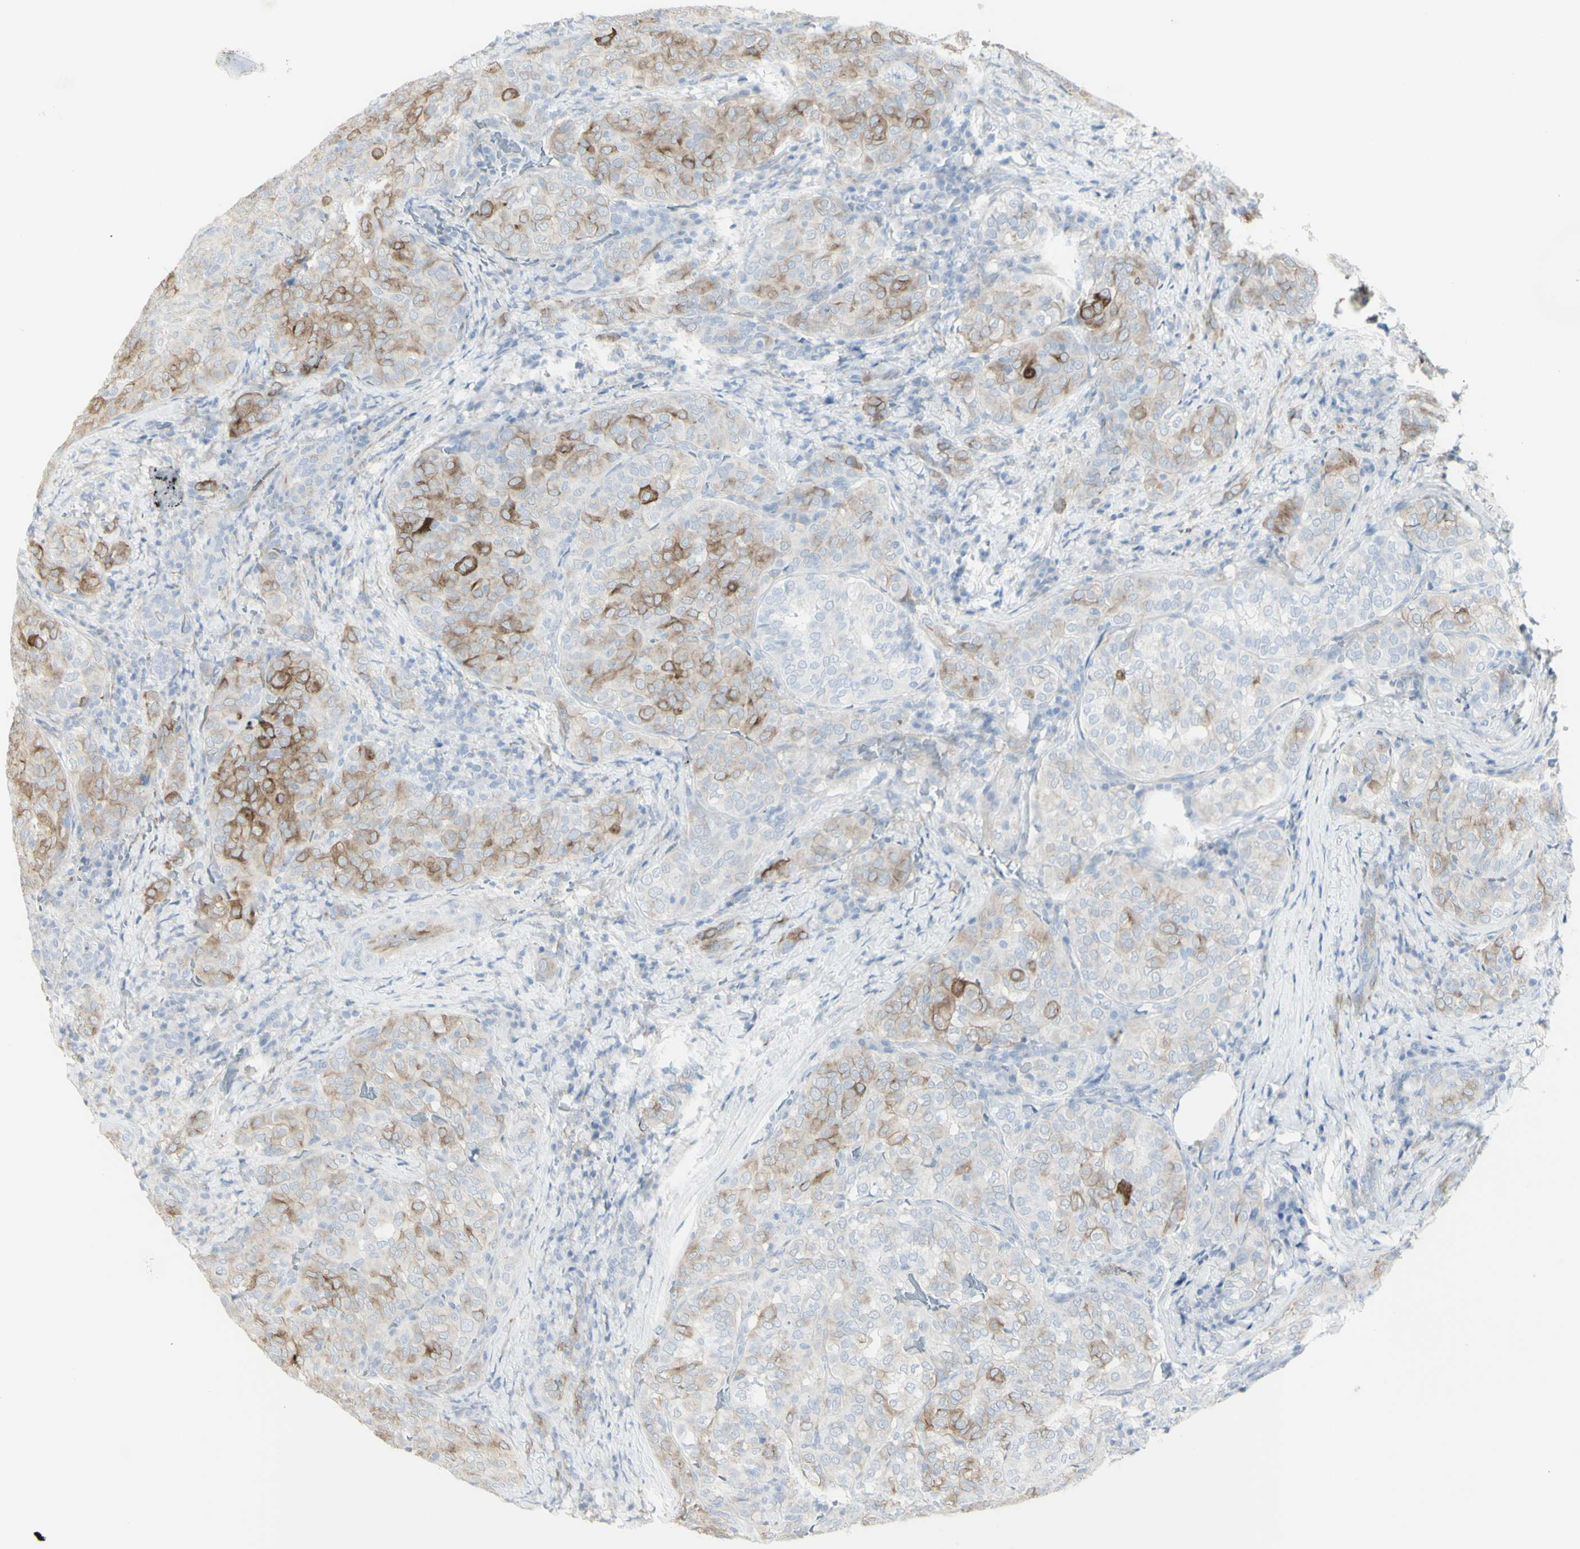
{"staining": {"intensity": "moderate", "quantity": "<25%", "location": "cytoplasmic/membranous"}, "tissue": "thyroid cancer", "cell_type": "Tumor cells", "image_type": "cancer", "snomed": [{"axis": "morphology", "description": "Normal tissue, NOS"}, {"axis": "morphology", "description": "Papillary adenocarcinoma, NOS"}, {"axis": "topography", "description": "Thyroid gland"}], "caption": "Thyroid cancer tissue shows moderate cytoplasmic/membranous staining in about <25% of tumor cells, visualized by immunohistochemistry.", "gene": "ENSG00000198211", "patient": {"sex": "female", "age": 30}}